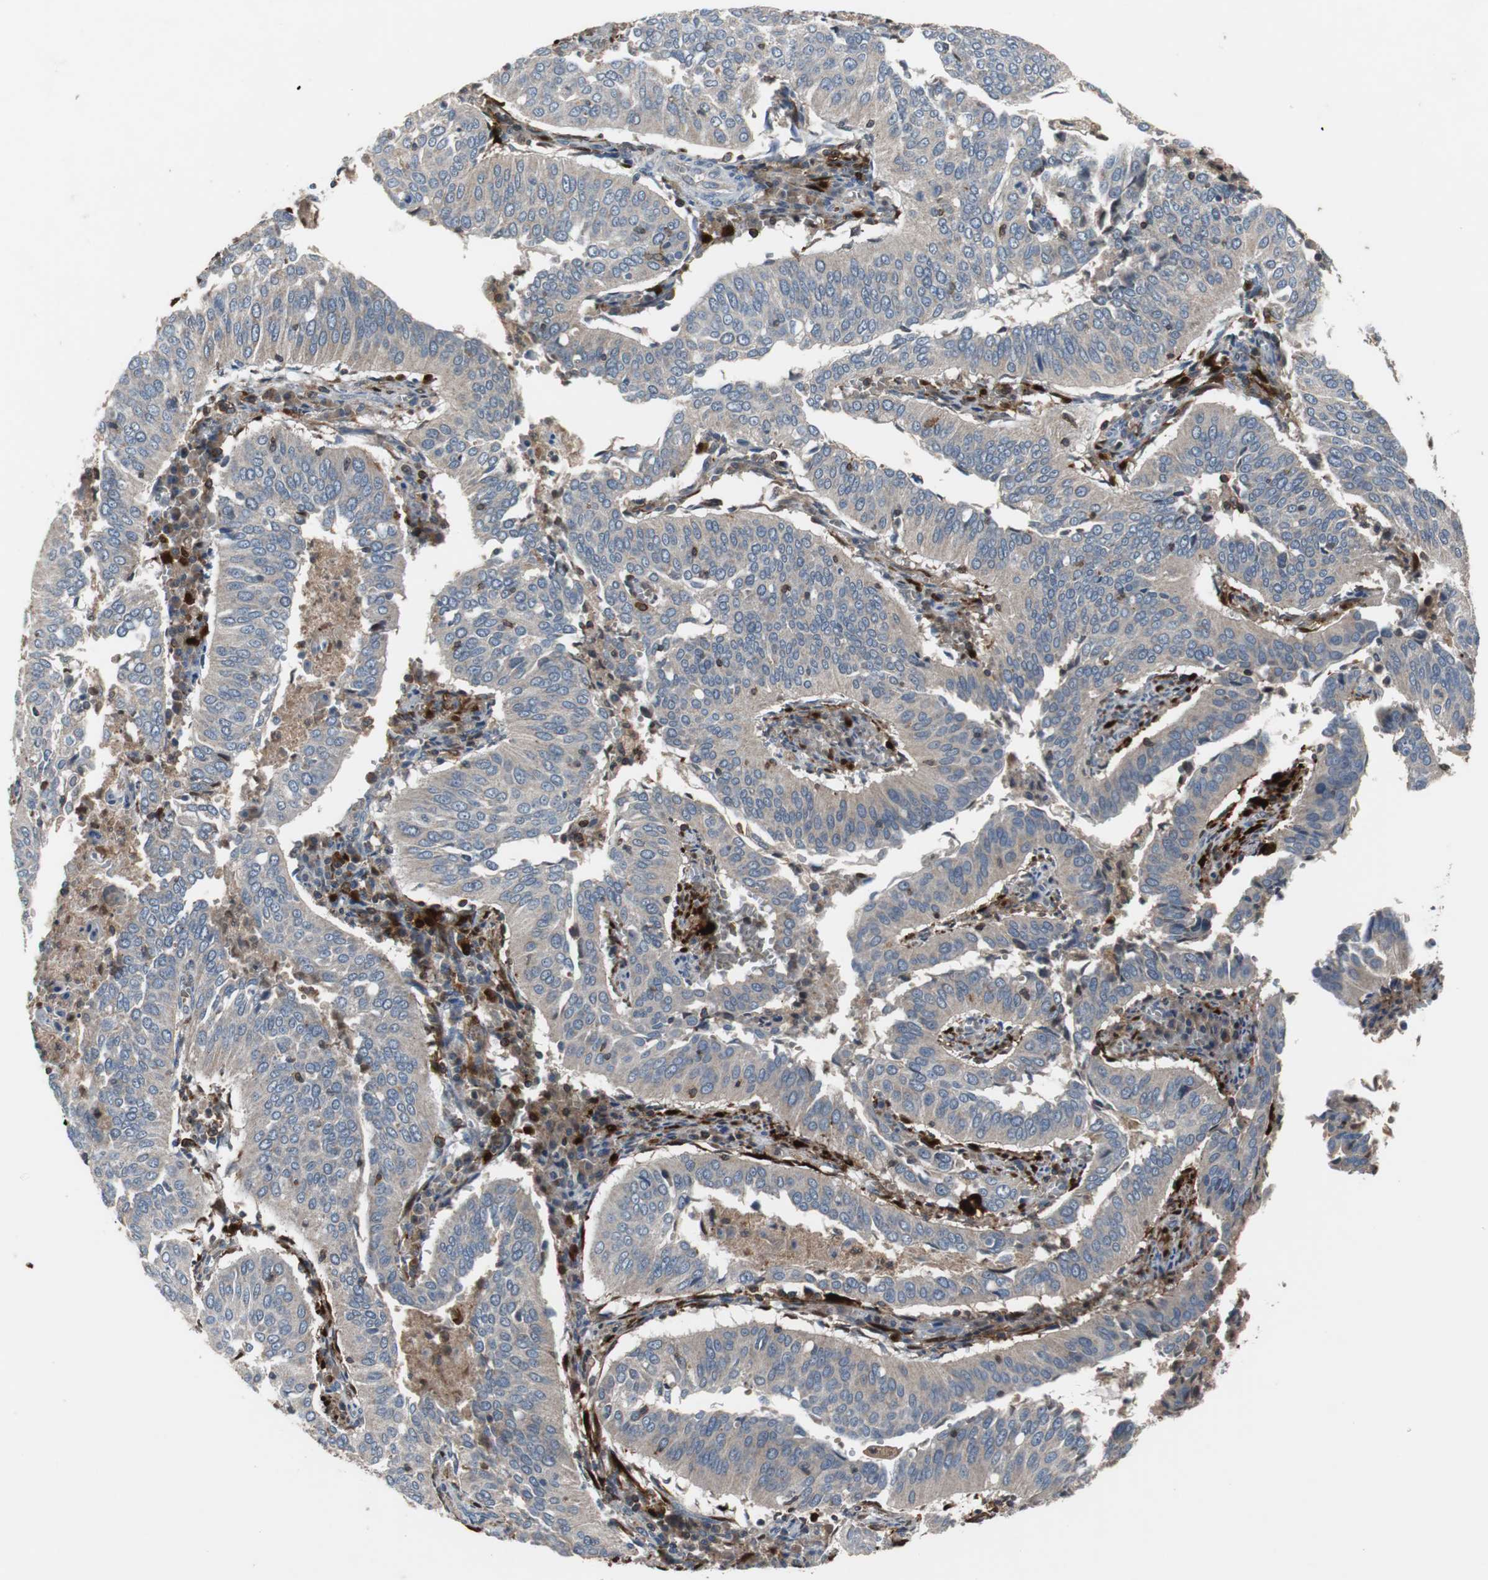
{"staining": {"intensity": "weak", "quantity": "<25%", "location": "cytoplasmic/membranous"}, "tissue": "cervical cancer", "cell_type": "Tumor cells", "image_type": "cancer", "snomed": [{"axis": "morphology", "description": "Squamous cell carcinoma, NOS"}, {"axis": "topography", "description": "Cervix"}], "caption": "IHC micrograph of human cervical cancer stained for a protein (brown), which shows no positivity in tumor cells.", "gene": "CALB2", "patient": {"sex": "female", "age": 39}}